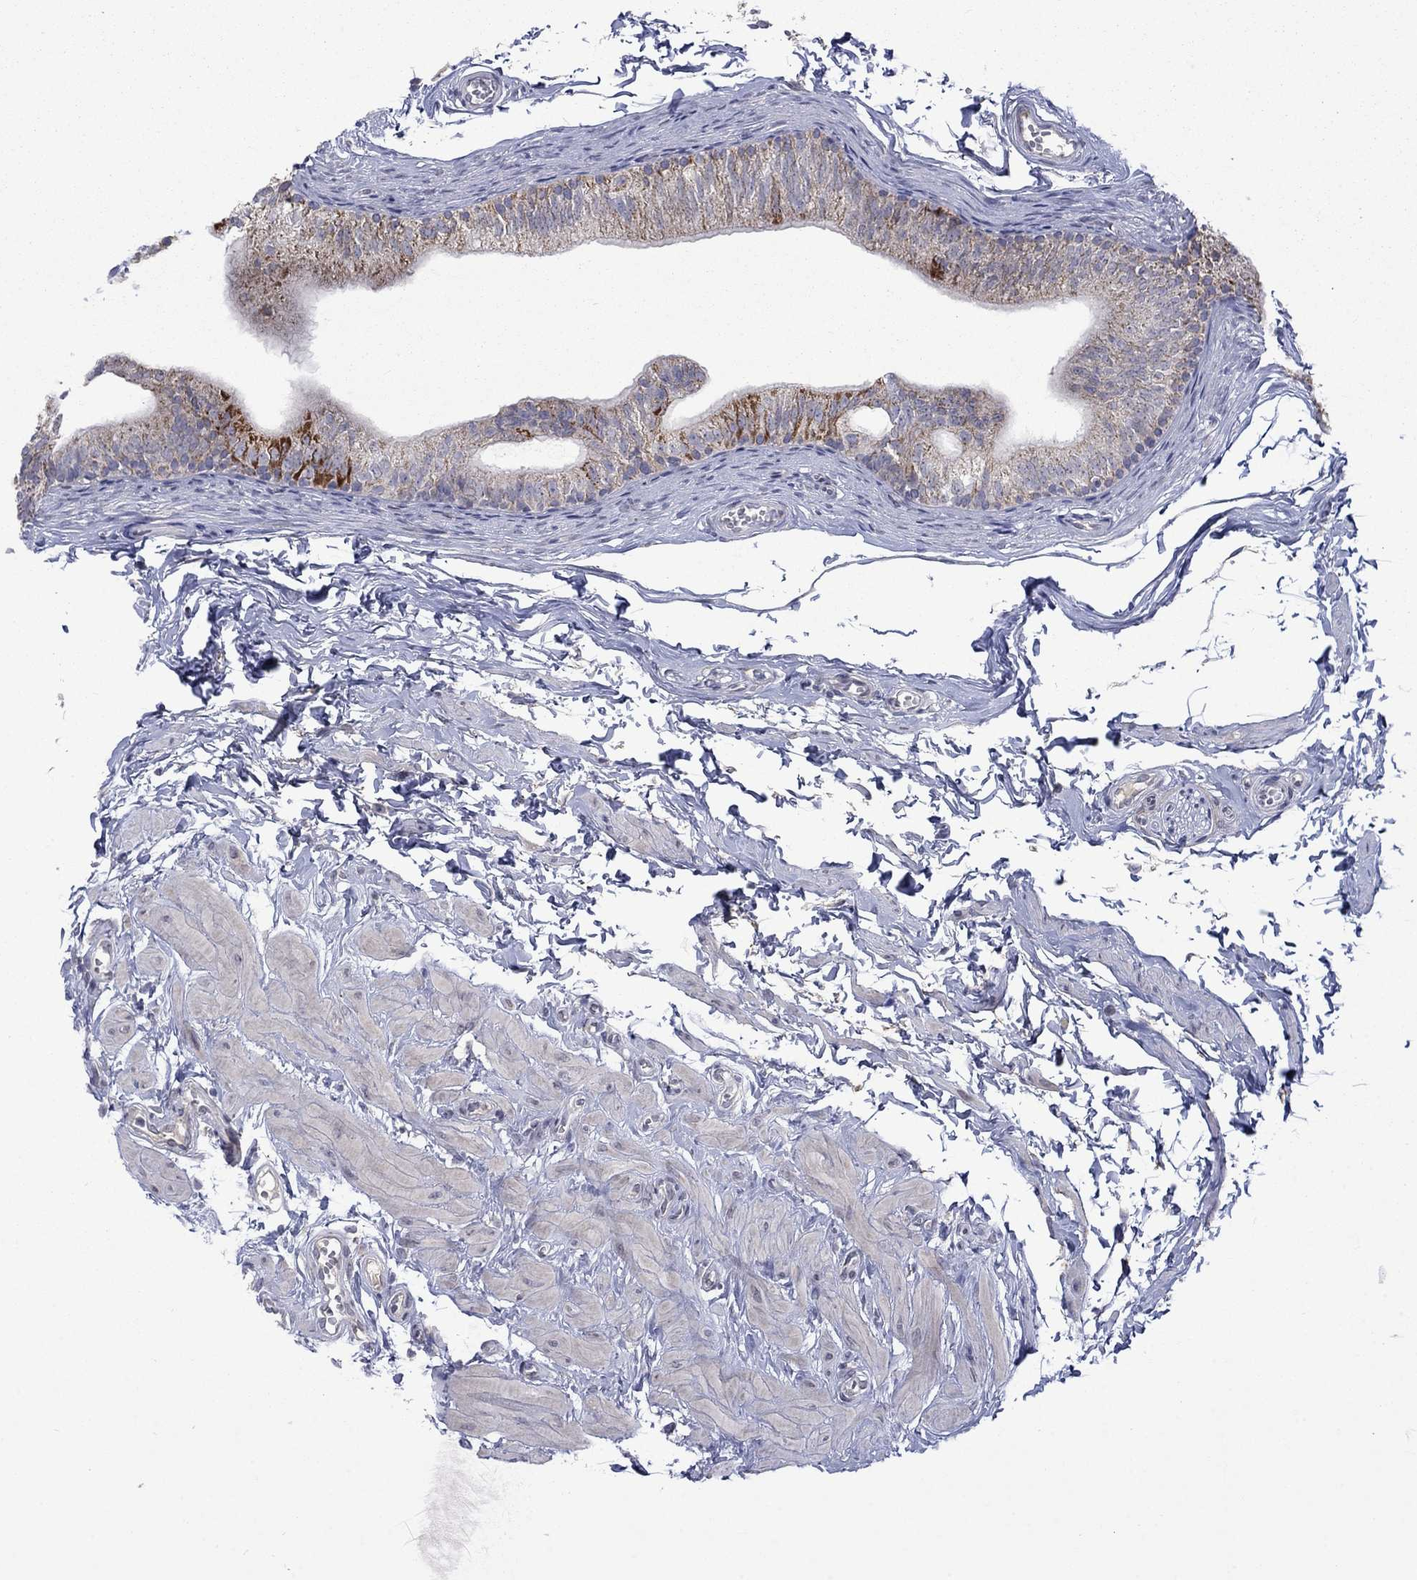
{"staining": {"intensity": "strong", "quantity": "<25%", "location": "cytoplasmic/membranous"}, "tissue": "epididymis", "cell_type": "Glandular cells", "image_type": "normal", "snomed": [{"axis": "morphology", "description": "Normal tissue, NOS"}, {"axis": "topography", "description": "Epididymis"}], "caption": "Normal epididymis was stained to show a protein in brown. There is medium levels of strong cytoplasmic/membranous staining in about <25% of glandular cells. The protein of interest is stained brown, and the nuclei are stained in blue (DAB IHC with brightfield microscopy, high magnification).", "gene": "KCNJ16", "patient": {"sex": "male", "age": 22}}